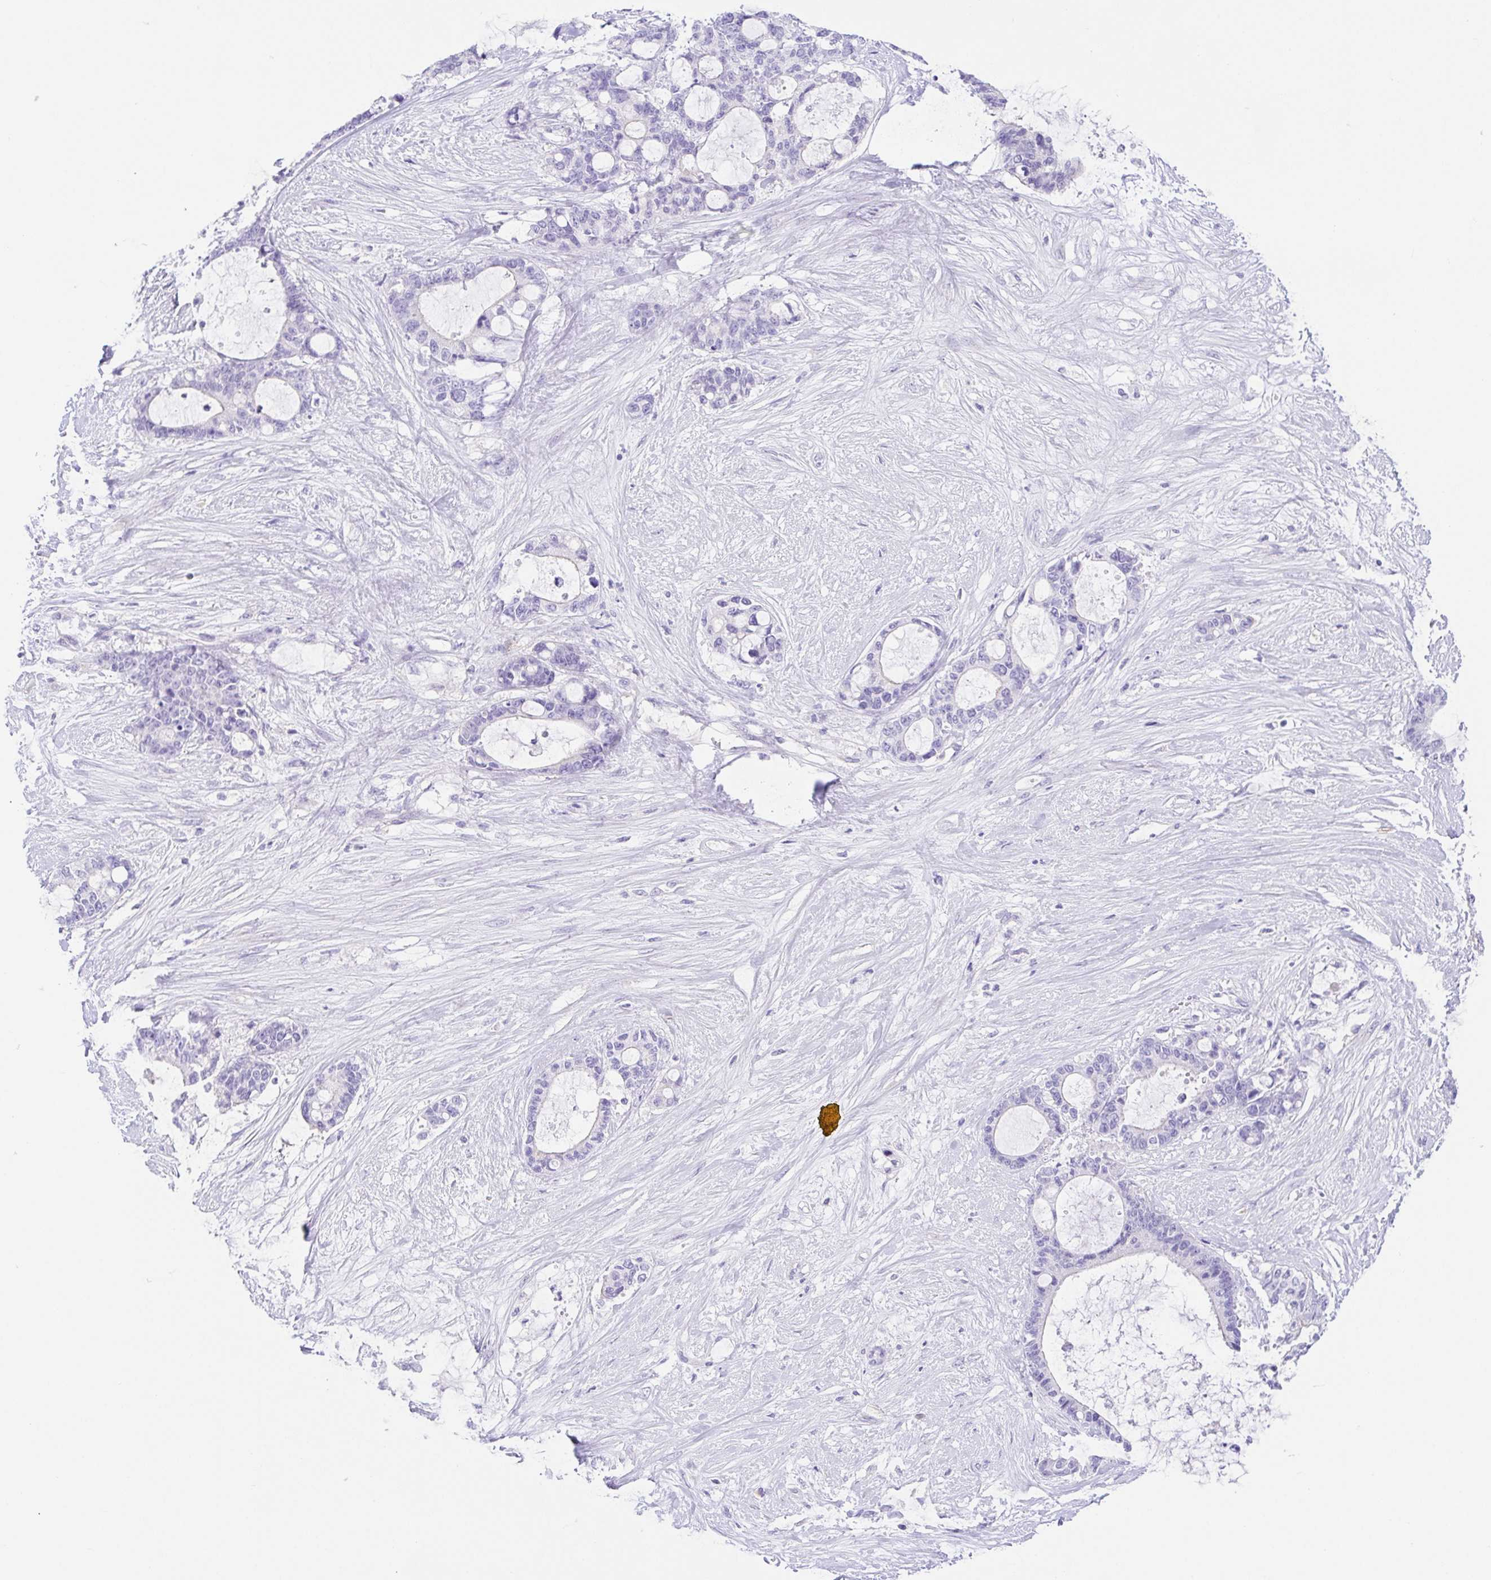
{"staining": {"intensity": "negative", "quantity": "none", "location": "none"}, "tissue": "liver cancer", "cell_type": "Tumor cells", "image_type": "cancer", "snomed": [{"axis": "morphology", "description": "Normal tissue, NOS"}, {"axis": "morphology", "description": "Cholangiocarcinoma"}, {"axis": "topography", "description": "Liver"}, {"axis": "topography", "description": "Peripheral nerve tissue"}], "caption": "This micrograph is of cholangiocarcinoma (liver) stained with immunohistochemistry to label a protein in brown with the nuclei are counter-stained blue. There is no staining in tumor cells.", "gene": "KRTDAP", "patient": {"sex": "female", "age": 73}}